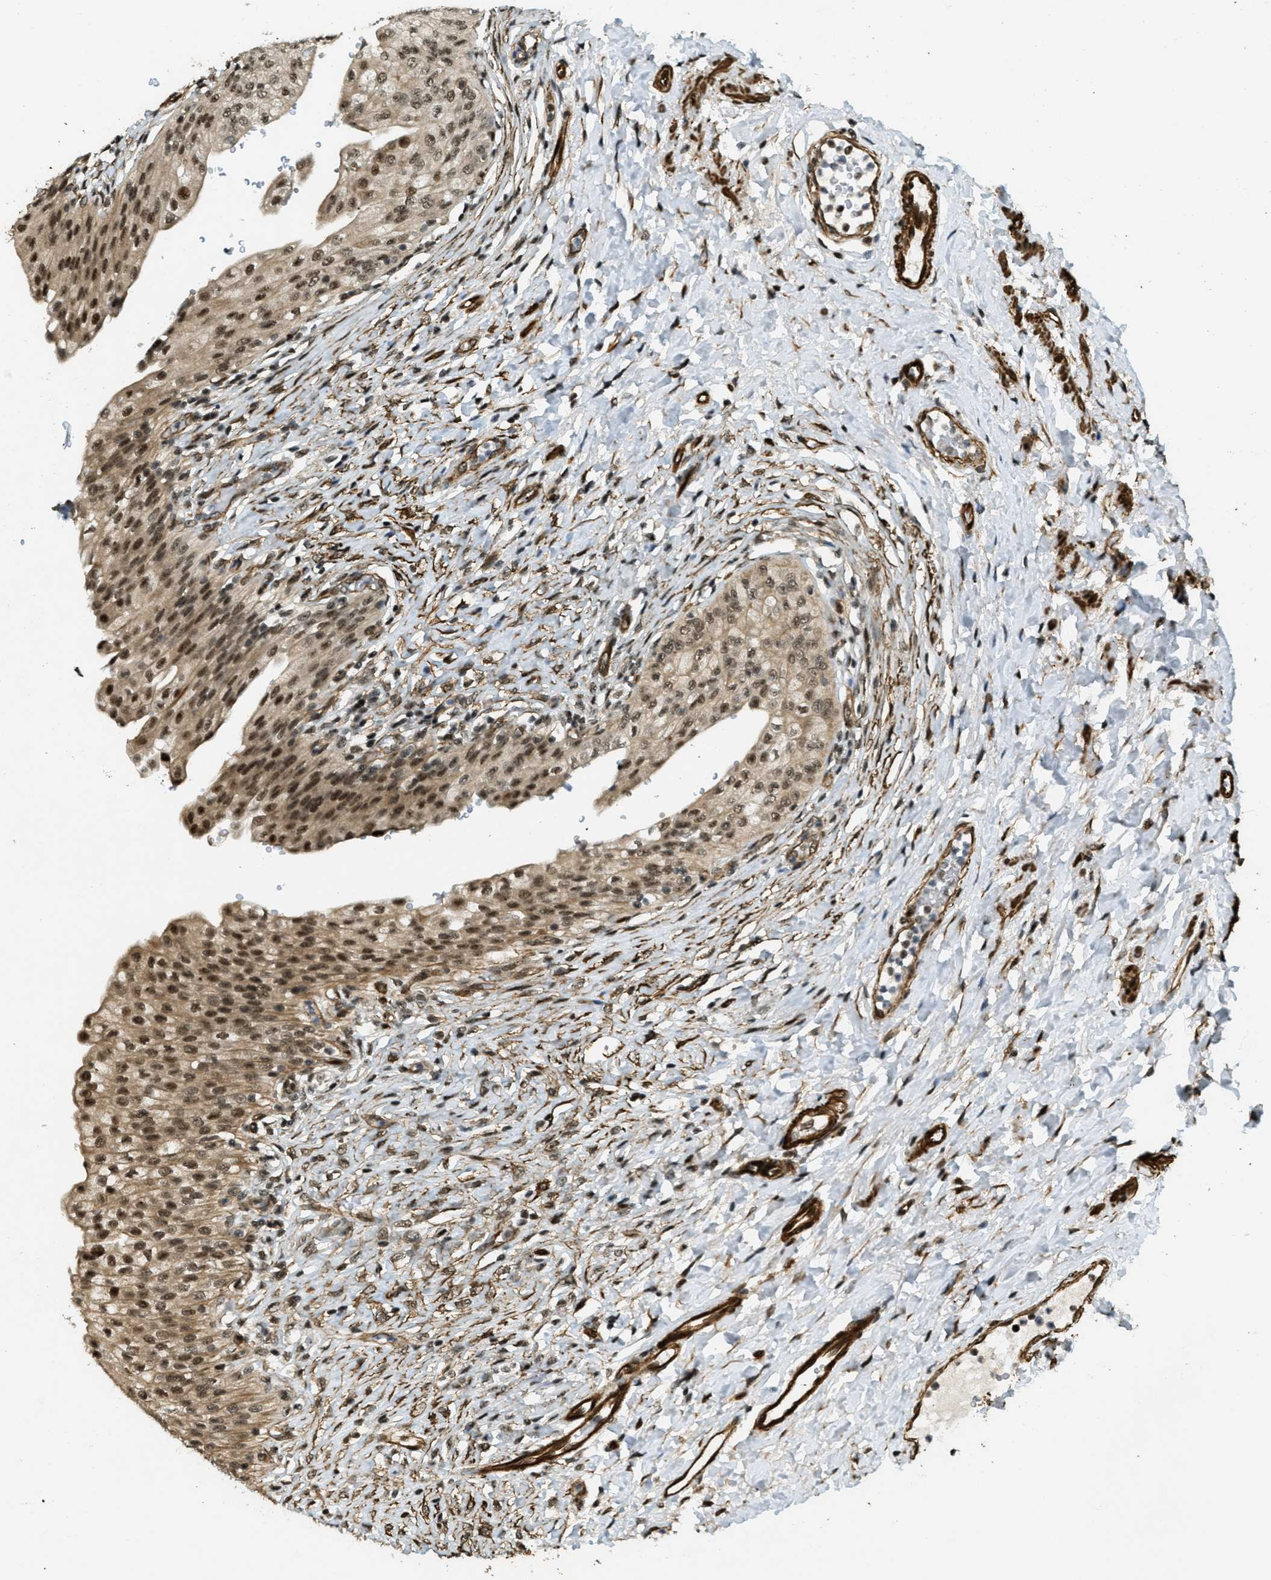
{"staining": {"intensity": "strong", "quantity": ">75%", "location": "cytoplasmic/membranous,nuclear"}, "tissue": "urinary bladder", "cell_type": "Urothelial cells", "image_type": "normal", "snomed": [{"axis": "morphology", "description": "Urothelial carcinoma, High grade"}, {"axis": "topography", "description": "Urinary bladder"}], "caption": "IHC (DAB) staining of normal urinary bladder demonstrates strong cytoplasmic/membranous,nuclear protein staining in approximately >75% of urothelial cells. Immunohistochemistry stains the protein of interest in brown and the nuclei are stained blue.", "gene": "CFAP36", "patient": {"sex": "male", "age": 46}}